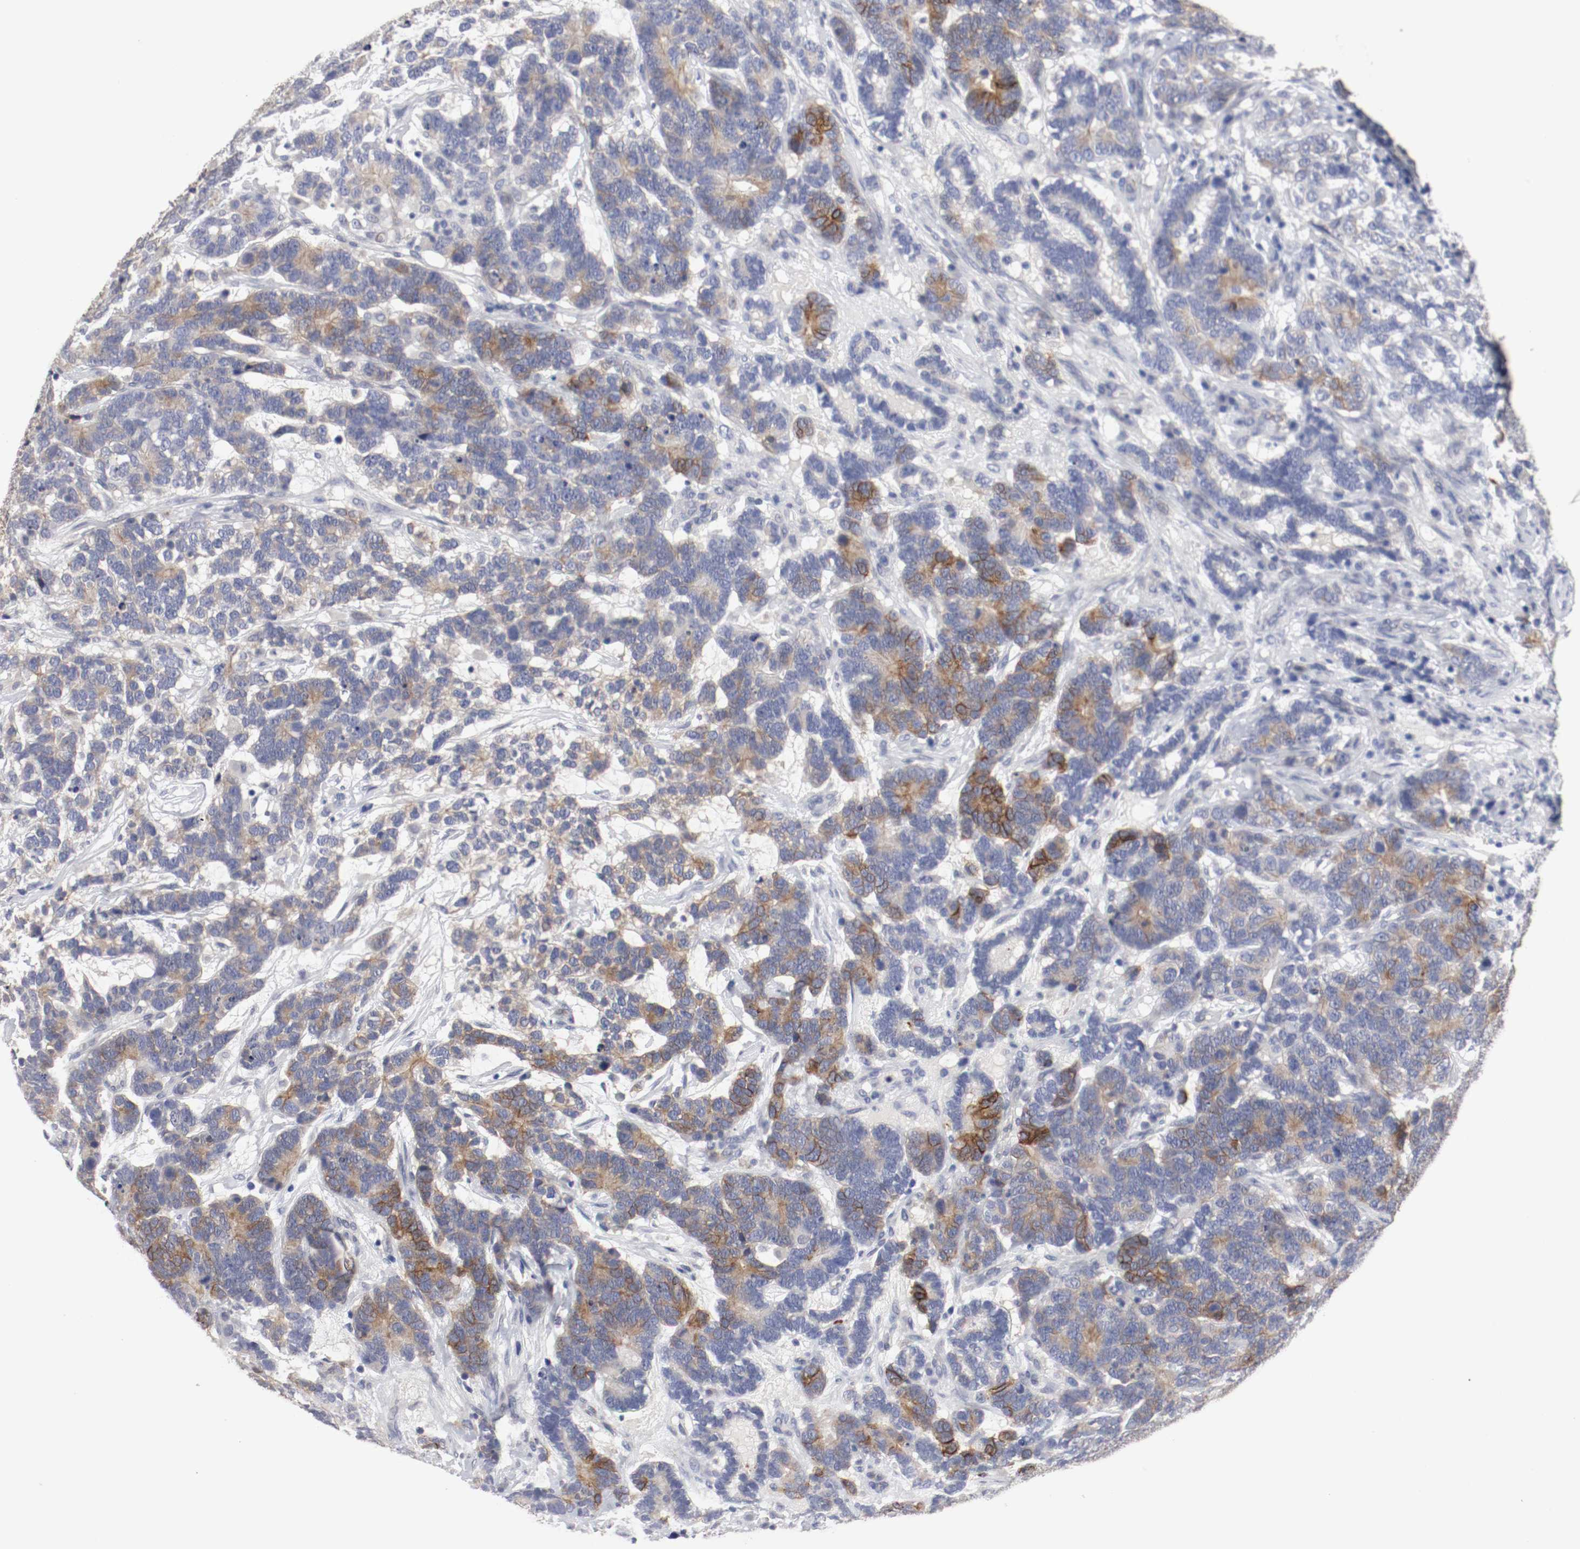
{"staining": {"intensity": "moderate", "quantity": "25%-75%", "location": "cytoplasmic/membranous"}, "tissue": "testis cancer", "cell_type": "Tumor cells", "image_type": "cancer", "snomed": [{"axis": "morphology", "description": "Carcinoma, Embryonal, NOS"}, {"axis": "topography", "description": "Testis"}], "caption": "A brown stain shows moderate cytoplasmic/membranous staining of a protein in testis cancer (embryonal carcinoma) tumor cells.", "gene": "KIT", "patient": {"sex": "male", "age": 26}}